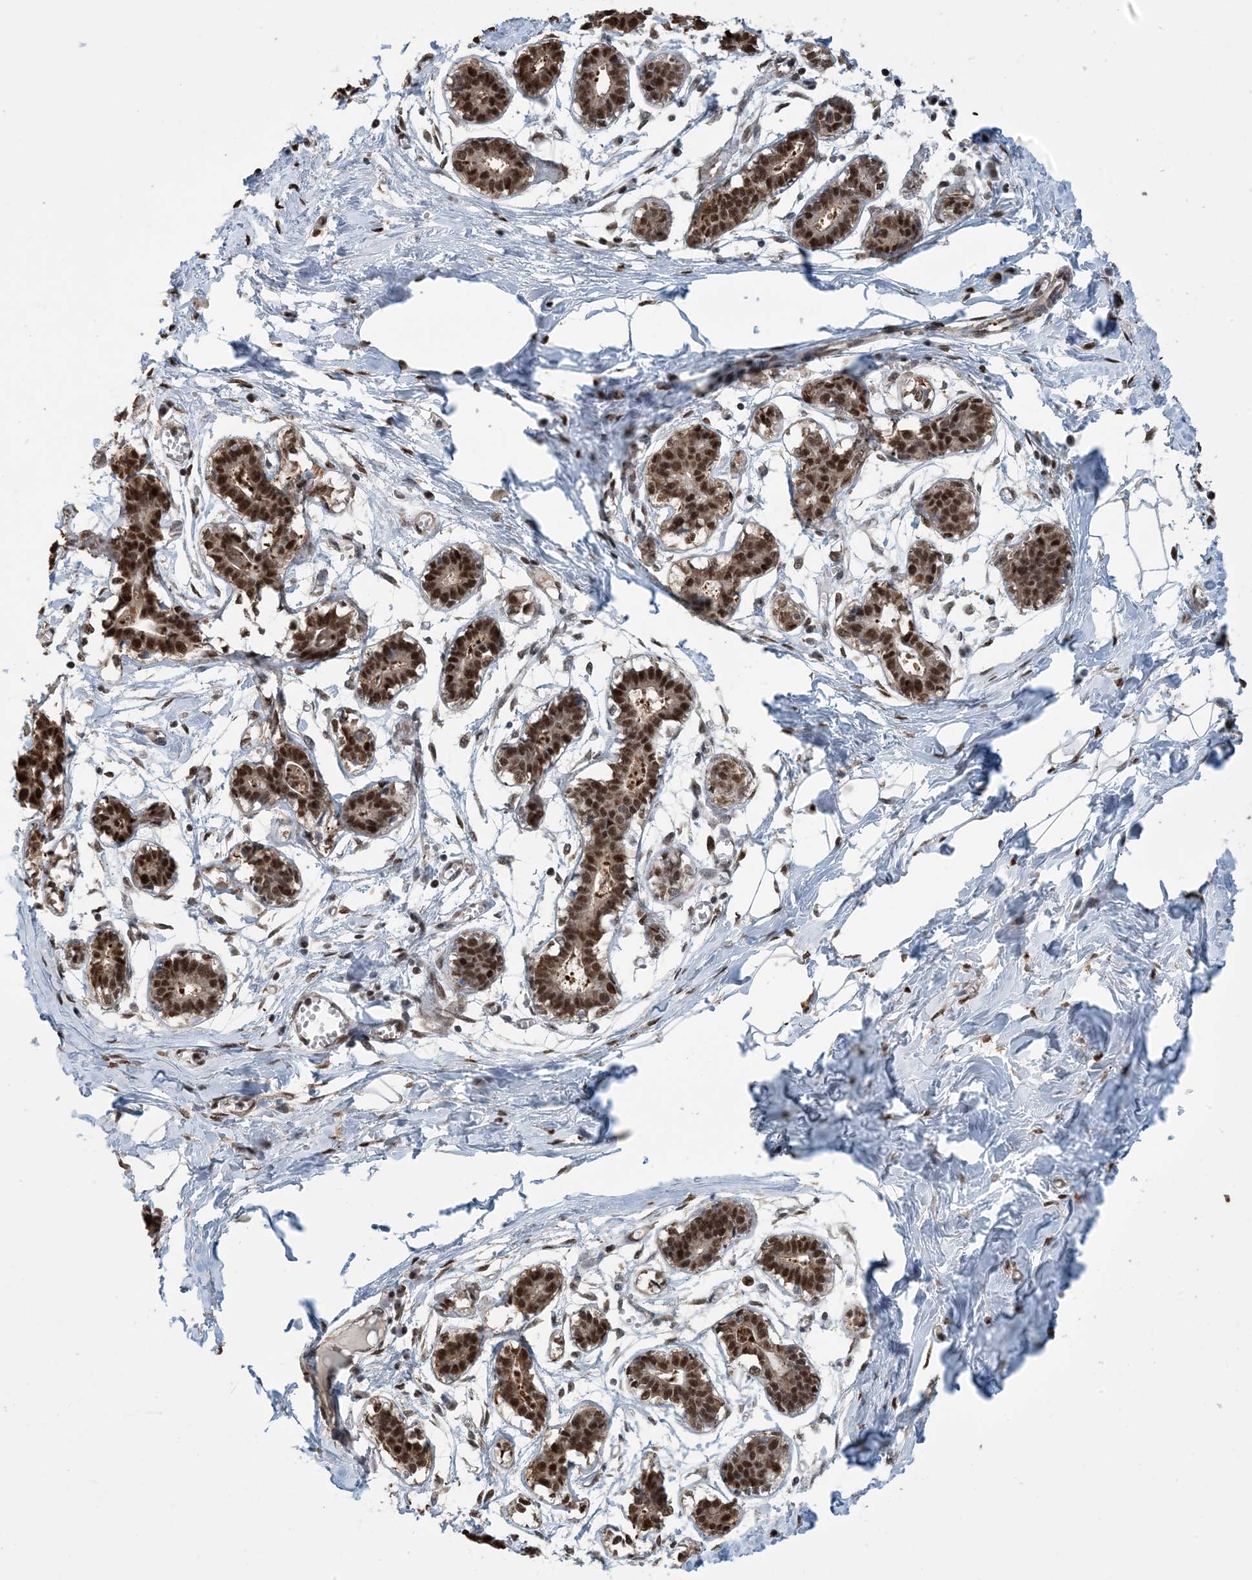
{"staining": {"intensity": "strong", "quantity": "25%-75%", "location": "nuclear"}, "tissue": "breast", "cell_type": "Adipocytes", "image_type": "normal", "snomed": [{"axis": "morphology", "description": "Normal tissue, NOS"}, {"axis": "topography", "description": "Breast"}], "caption": "This photomicrograph reveals IHC staining of normal human breast, with high strong nuclear staining in approximately 25%-75% of adipocytes.", "gene": "HSPA1A", "patient": {"sex": "female", "age": 27}}